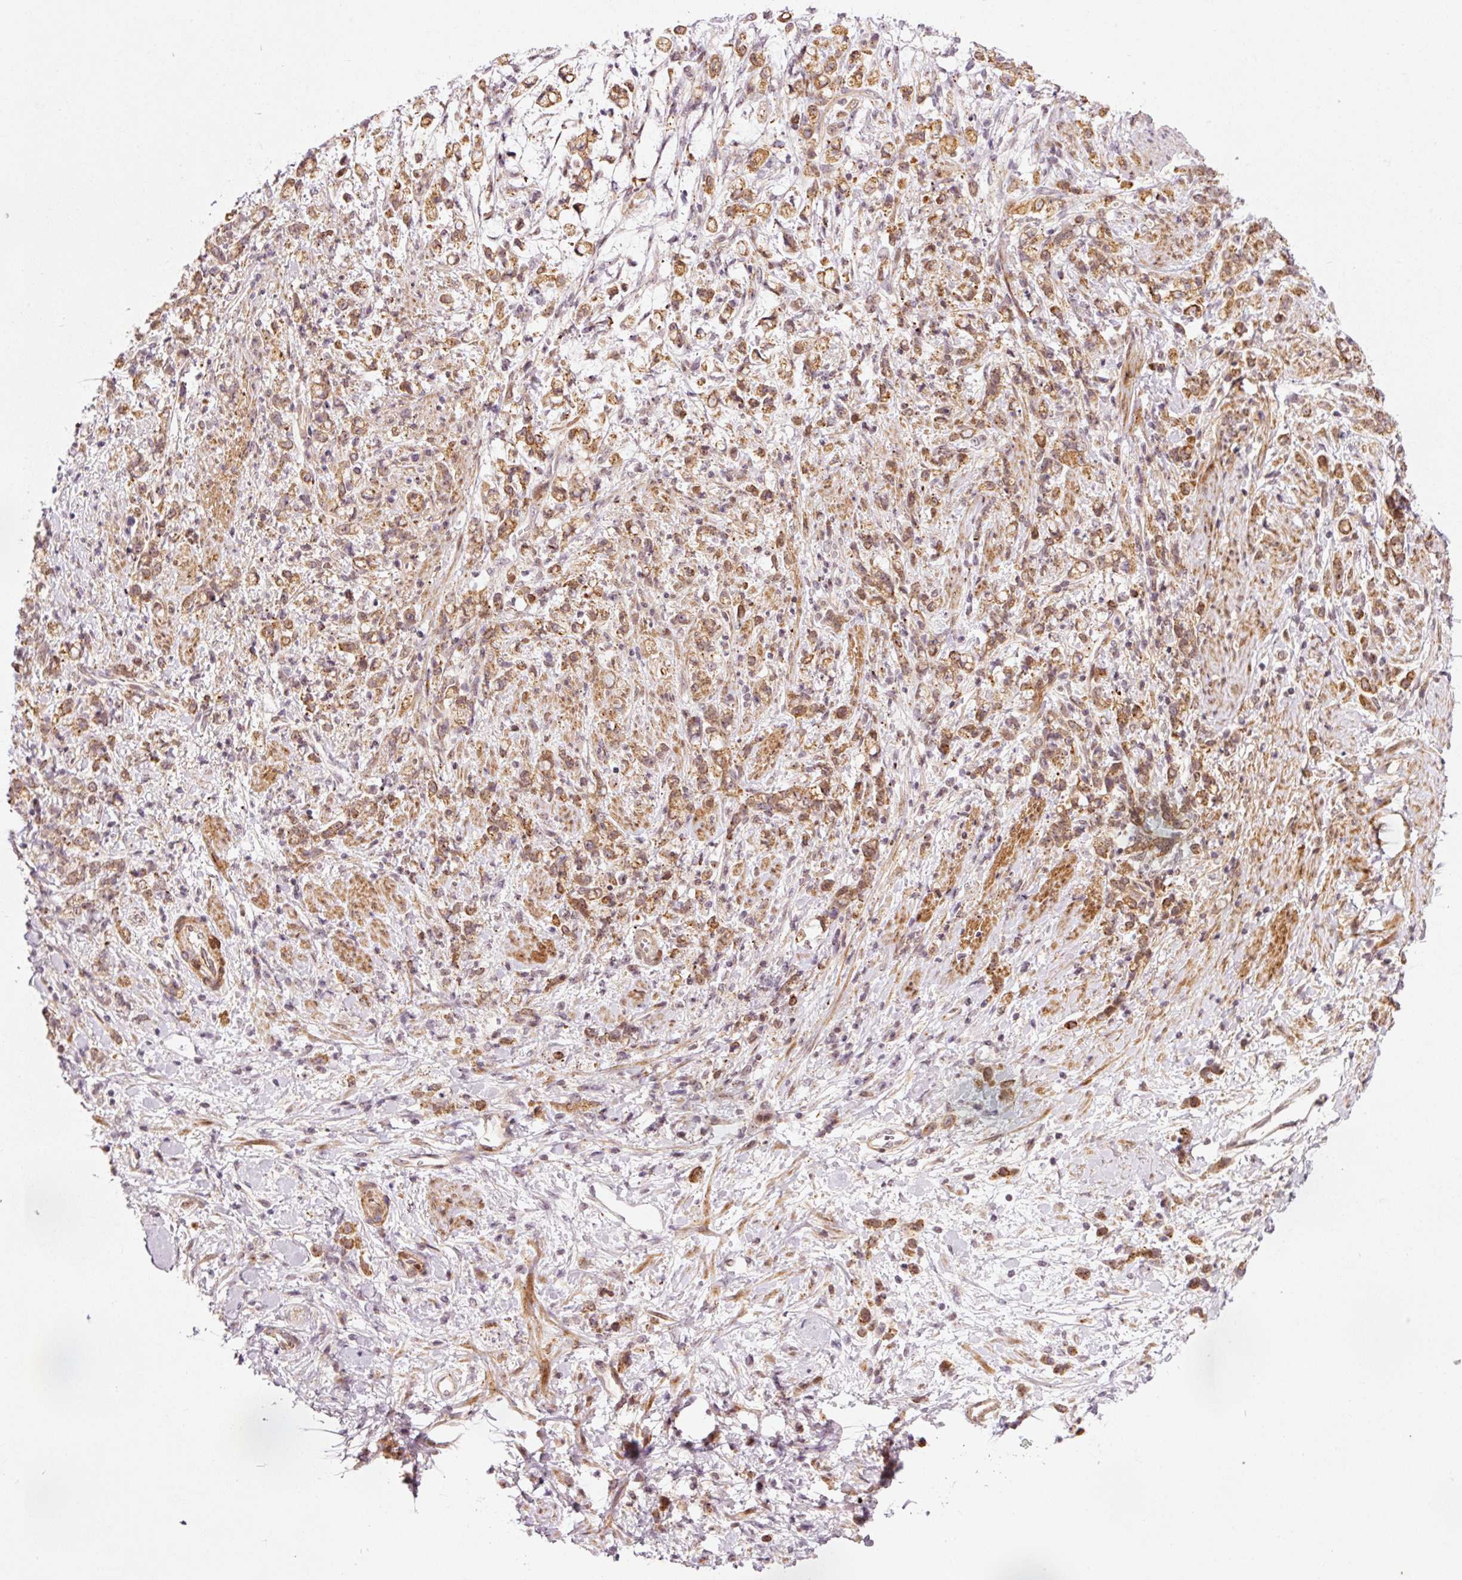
{"staining": {"intensity": "moderate", "quantity": ">75%", "location": "cytoplasmic/membranous"}, "tissue": "stomach cancer", "cell_type": "Tumor cells", "image_type": "cancer", "snomed": [{"axis": "morphology", "description": "Adenocarcinoma, NOS"}, {"axis": "topography", "description": "Stomach"}], "caption": "The histopathology image displays immunohistochemical staining of stomach cancer (adenocarcinoma). There is moderate cytoplasmic/membranous staining is present in approximately >75% of tumor cells.", "gene": "ANKRD20A1", "patient": {"sex": "female", "age": 60}}